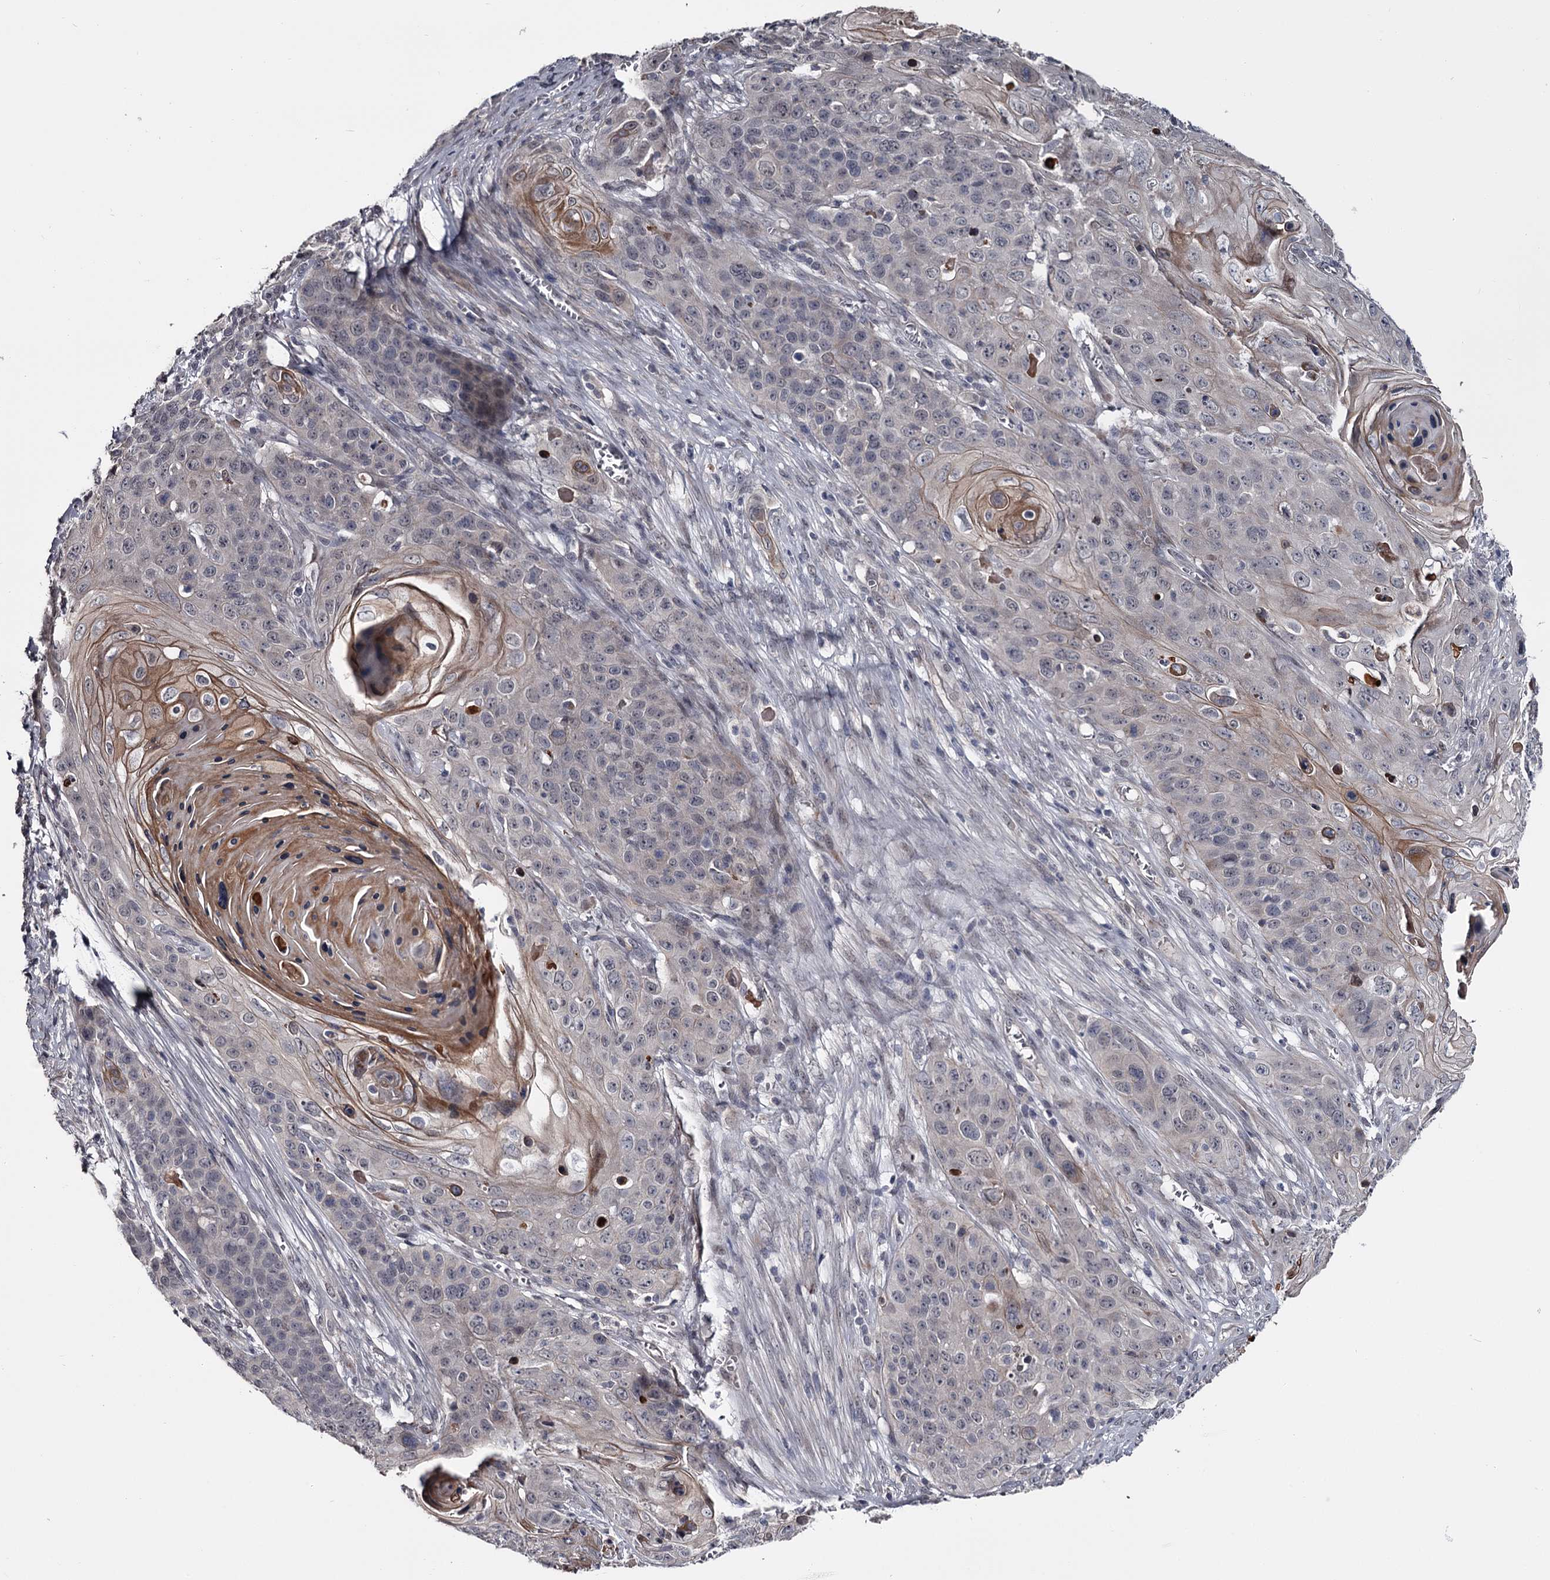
{"staining": {"intensity": "moderate", "quantity": "<25%", "location": "cytoplasmic/membranous"}, "tissue": "skin cancer", "cell_type": "Tumor cells", "image_type": "cancer", "snomed": [{"axis": "morphology", "description": "Squamous cell carcinoma, NOS"}, {"axis": "topography", "description": "Skin"}], "caption": "DAB (3,3'-diaminobenzidine) immunohistochemical staining of human skin cancer (squamous cell carcinoma) exhibits moderate cytoplasmic/membranous protein positivity in about <25% of tumor cells.", "gene": "PRPF40B", "patient": {"sex": "male", "age": 55}}